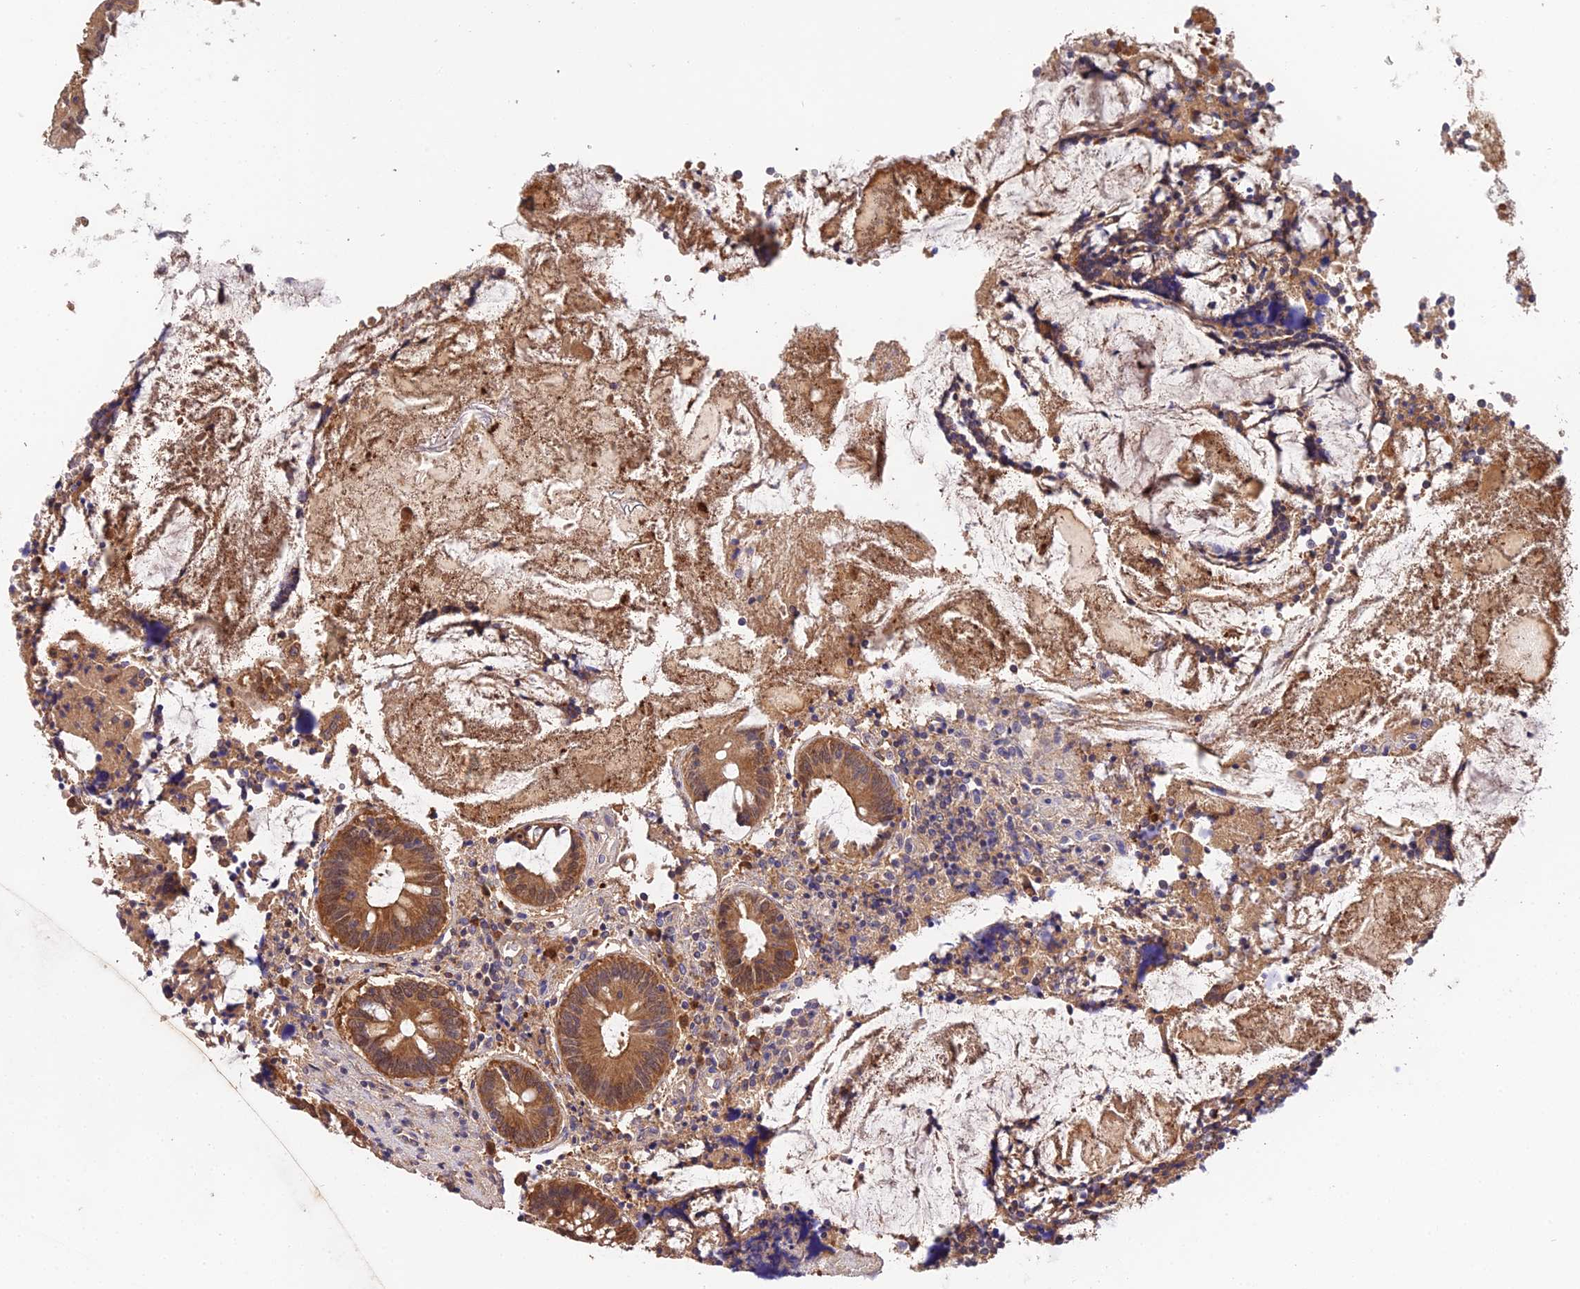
{"staining": {"intensity": "strong", "quantity": ">75%", "location": "cytoplasmic/membranous"}, "tissue": "appendix", "cell_type": "Glandular cells", "image_type": "normal", "snomed": [{"axis": "morphology", "description": "Normal tissue, NOS"}, {"axis": "topography", "description": "Appendix"}], "caption": "DAB (3,3'-diaminobenzidine) immunohistochemical staining of unremarkable appendix demonstrates strong cytoplasmic/membranous protein staining in approximately >75% of glandular cells.", "gene": "FBP1", "patient": {"sex": "female", "age": 54}}